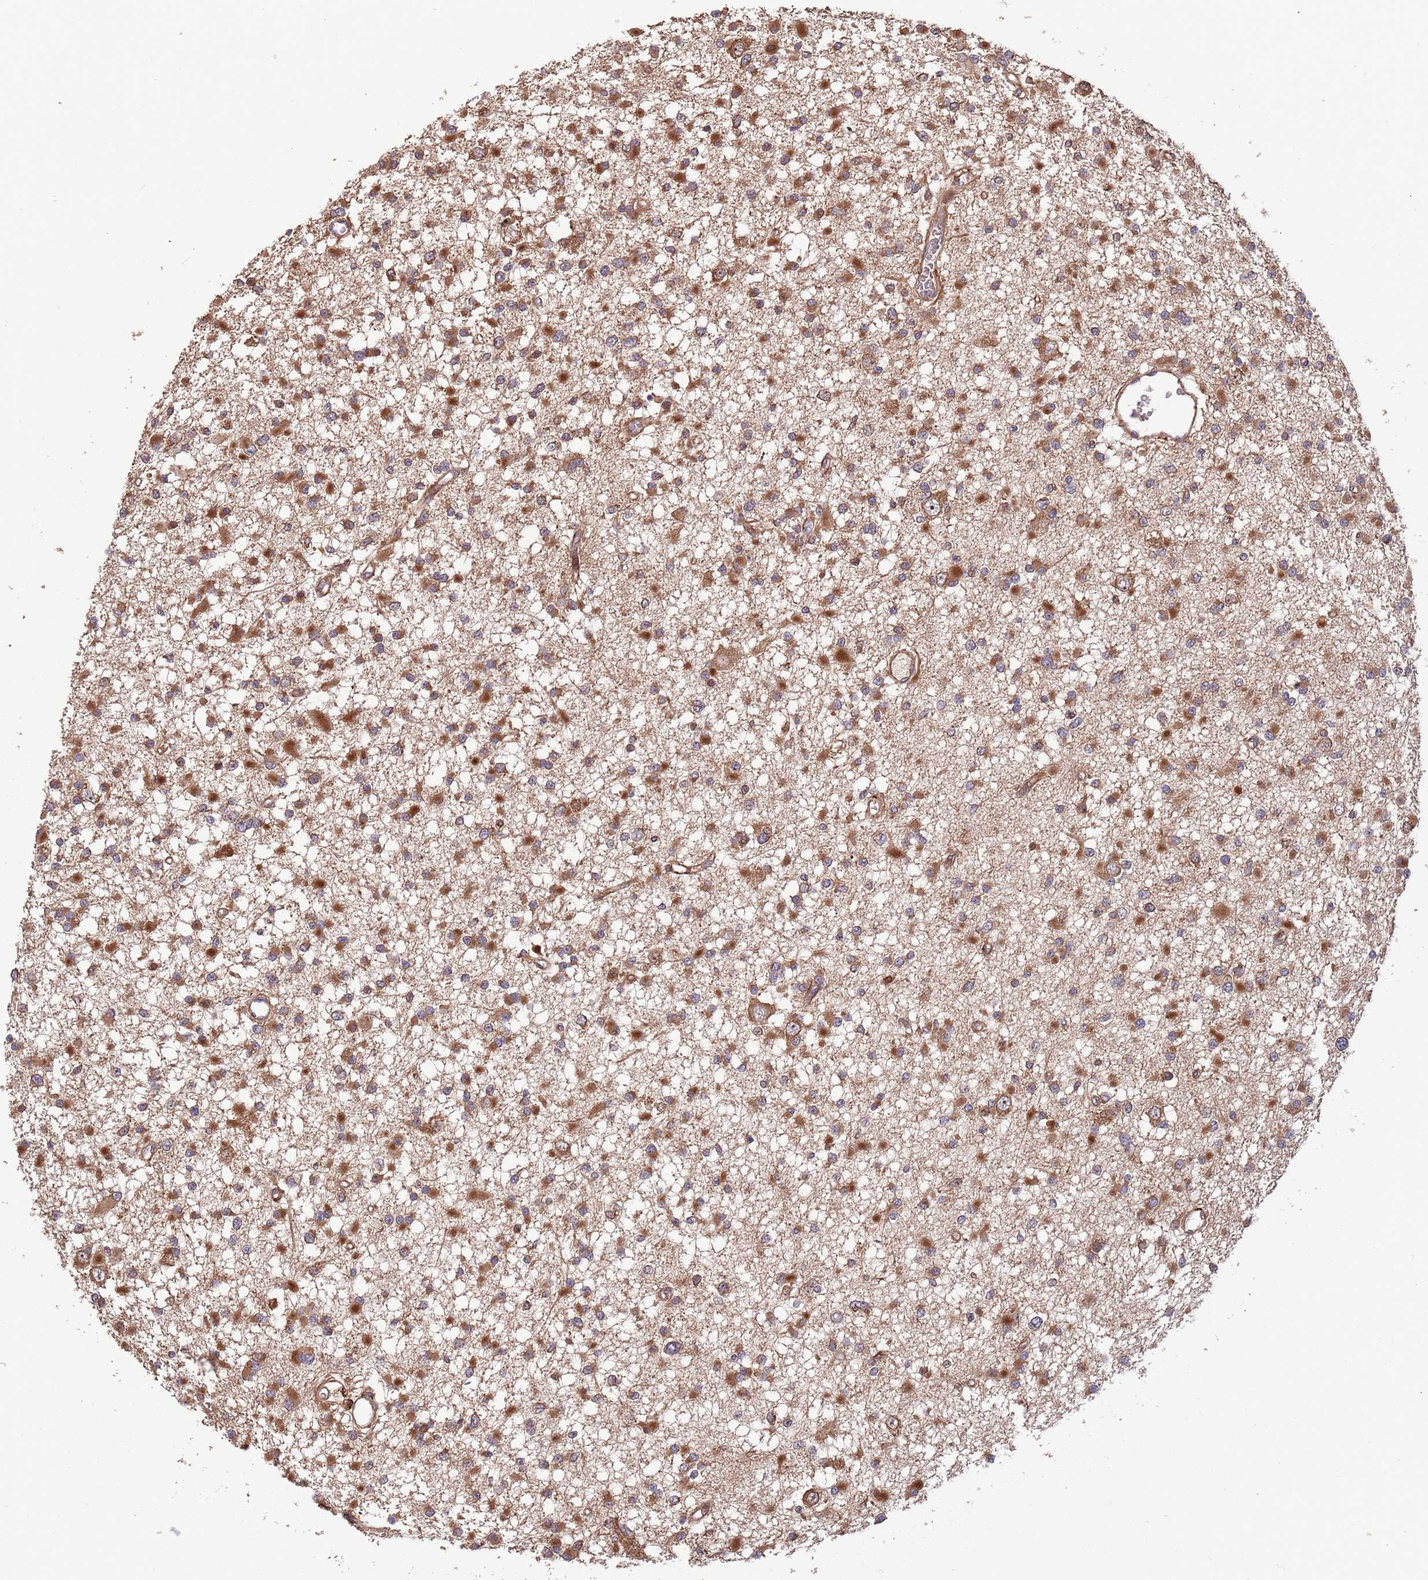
{"staining": {"intensity": "moderate", "quantity": ">75%", "location": "cytoplasmic/membranous"}, "tissue": "glioma", "cell_type": "Tumor cells", "image_type": "cancer", "snomed": [{"axis": "morphology", "description": "Glioma, malignant, Low grade"}, {"axis": "topography", "description": "Brain"}], "caption": "High-magnification brightfield microscopy of glioma stained with DAB (3,3'-diaminobenzidine) (brown) and counterstained with hematoxylin (blue). tumor cells exhibit moderate cytoplasmic/membranous expression is present in approximately>75% of cells.", "gene": "ZNF428", "patient": {"sex": "female", "age": 22}}